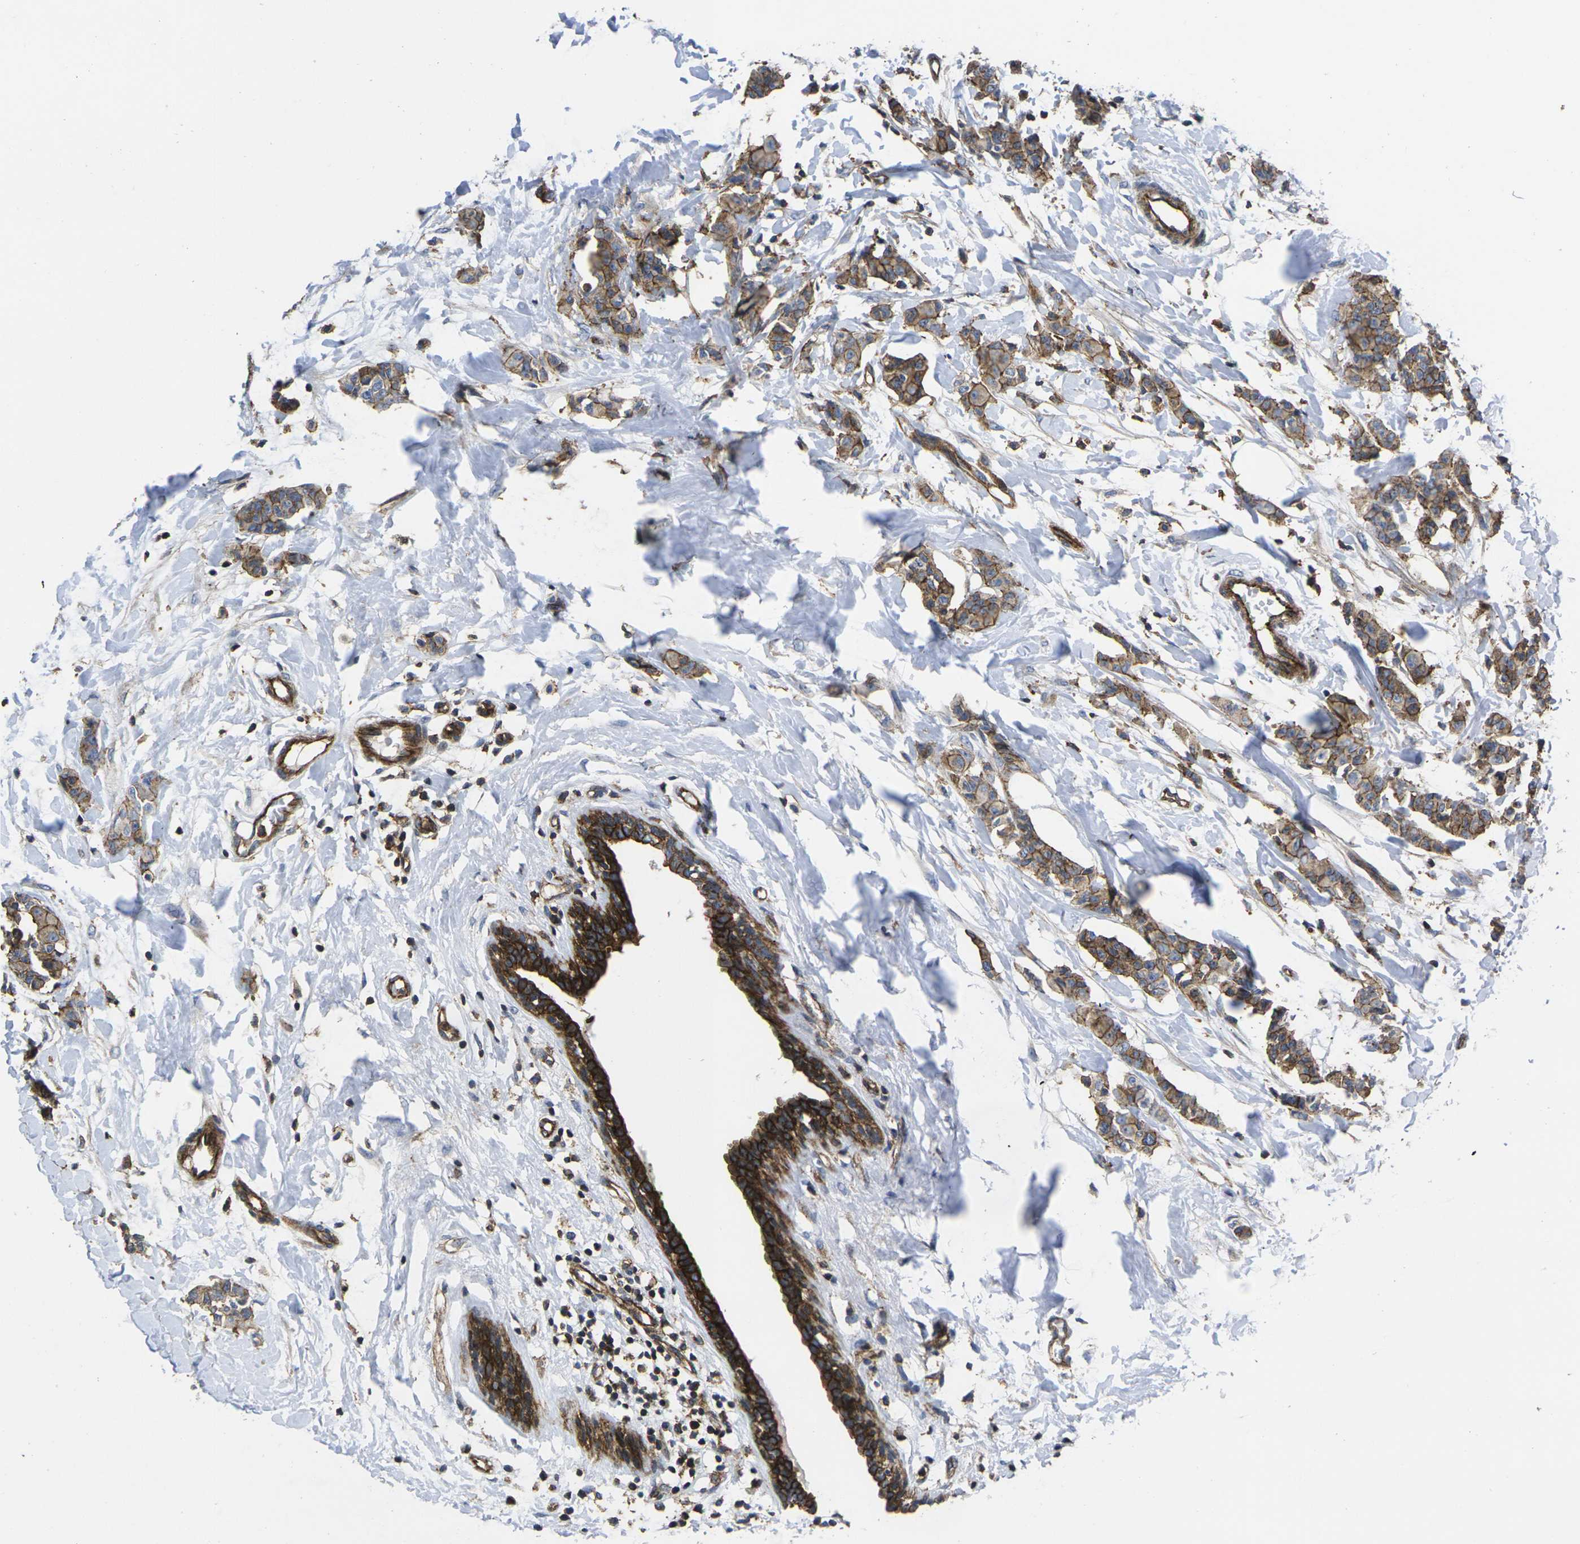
{"staining": {"intensity": "strong", "quantity": ">75%", "location": "cytoplasmic/membranous"}, "tissue": "breast cancer", "cell_type": "Tumor cells", "image_type": "cancer", "snomed": [{"axis": "morphology", "description": "Normal tissue, NOS"}, {"axis": "morphology", "description": "Duct carcinoma"}, {"axis": "topography", "description": "Breast"}], "caption": "Human breast cancer (invasive ductal carcinoma) stained with a protein marker reveals strong staining in tumor cells.", "gene": "IQGAP1", "patient": {"sex": "female", "age": 40}}